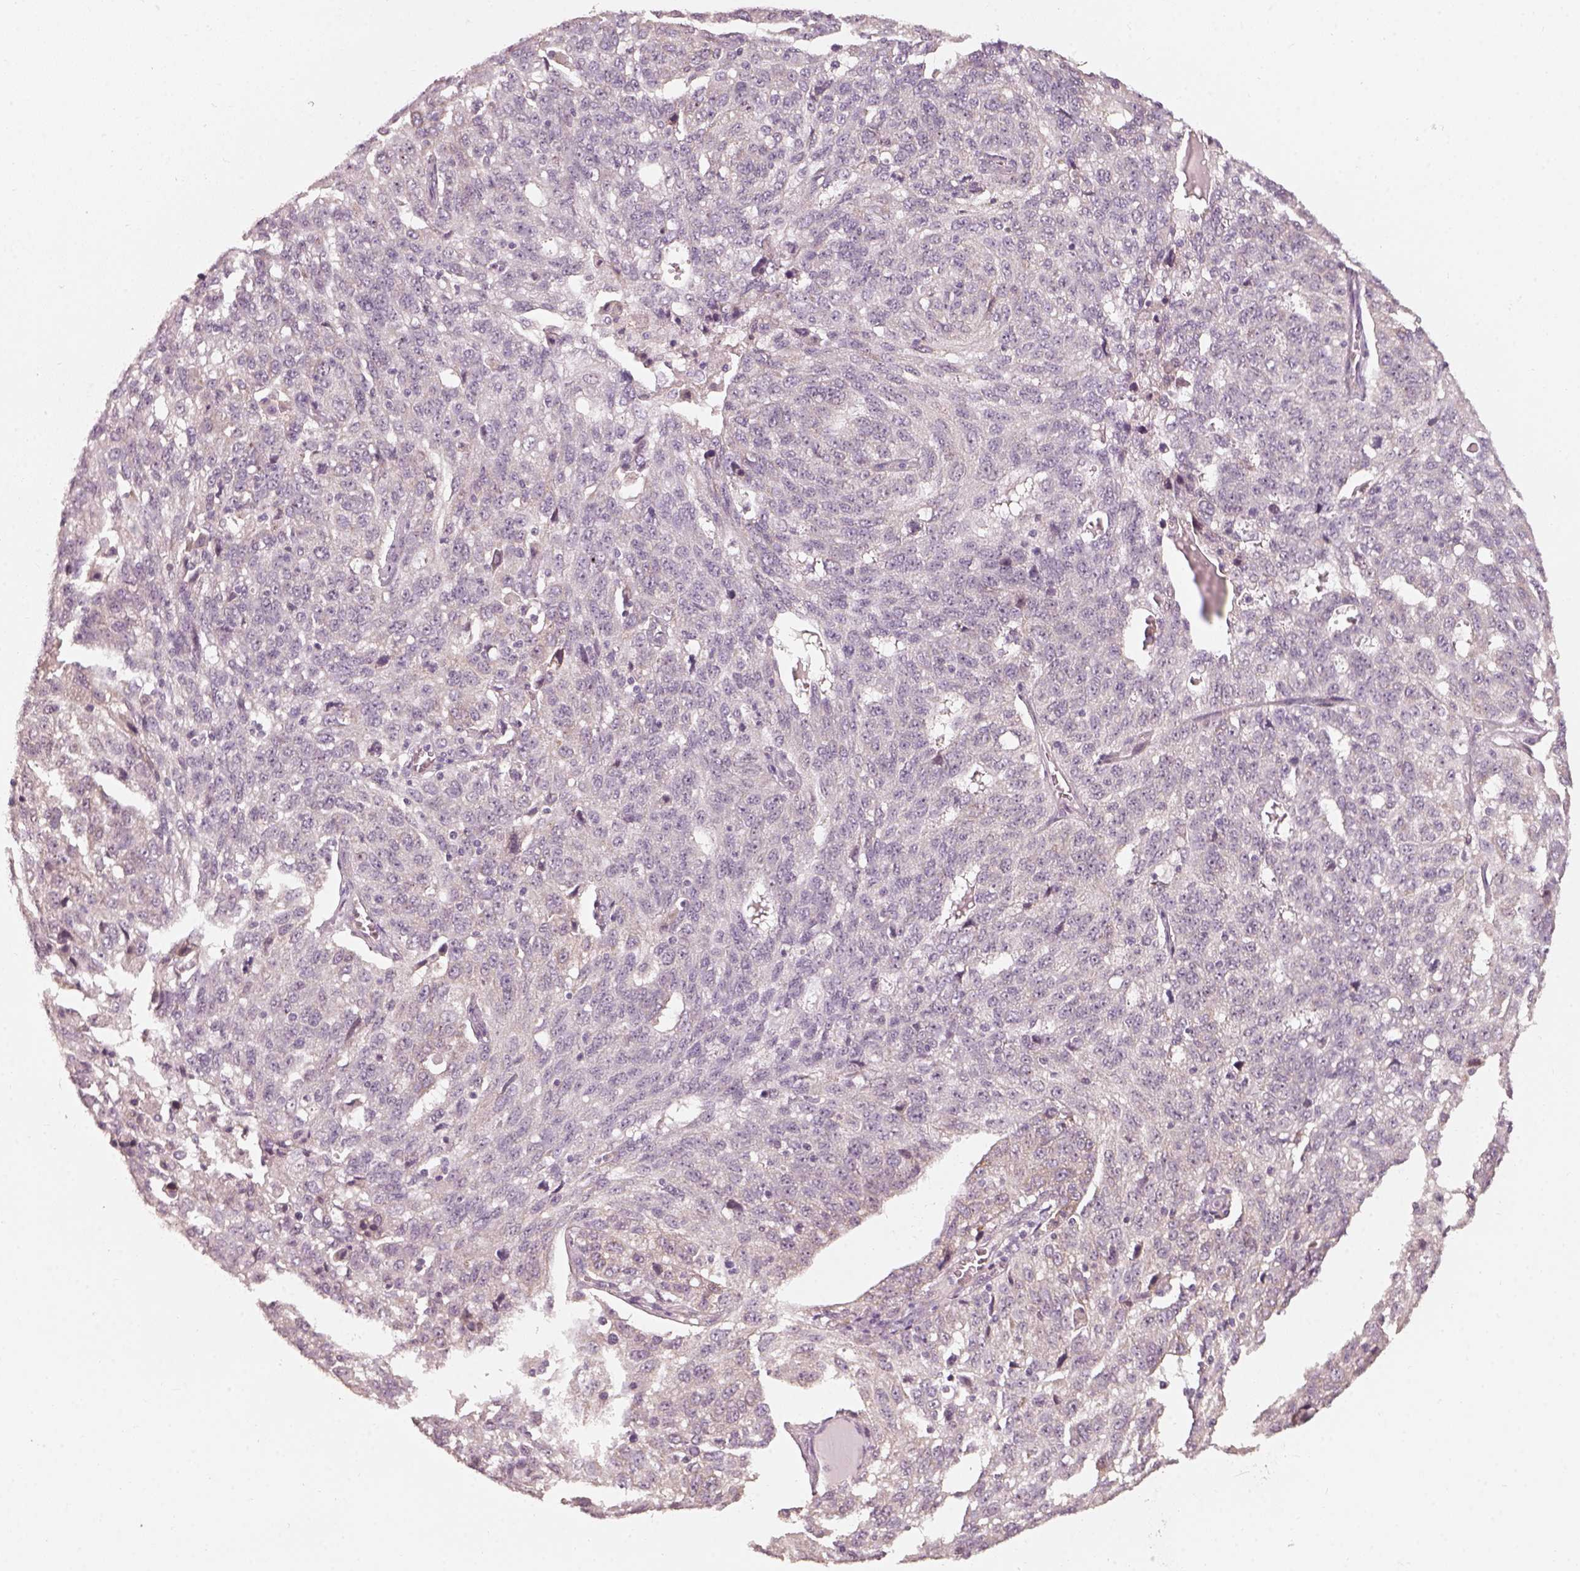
{"staining": {"intensity": "negative", "quantity": "none", "location": "none"}, "tissue": "ovarian cancer", "cell_type": "Tumor cells", "image_type": "cancer", "snomed": [{"axis": "morphology", "description": "Cystadenocarcinoma, serous, NOS"}, {"axis": "topography", "description": "Ovary"}], "caption": "Ovarian cancer was stained to show a protein in brown. There is no significant positivity in tumor cells. (Brightfield microscopy of DAB immunohistochemistry at high magnification).", "gene": "CDS1", "patient": {"sex": "female", "age": 71}}